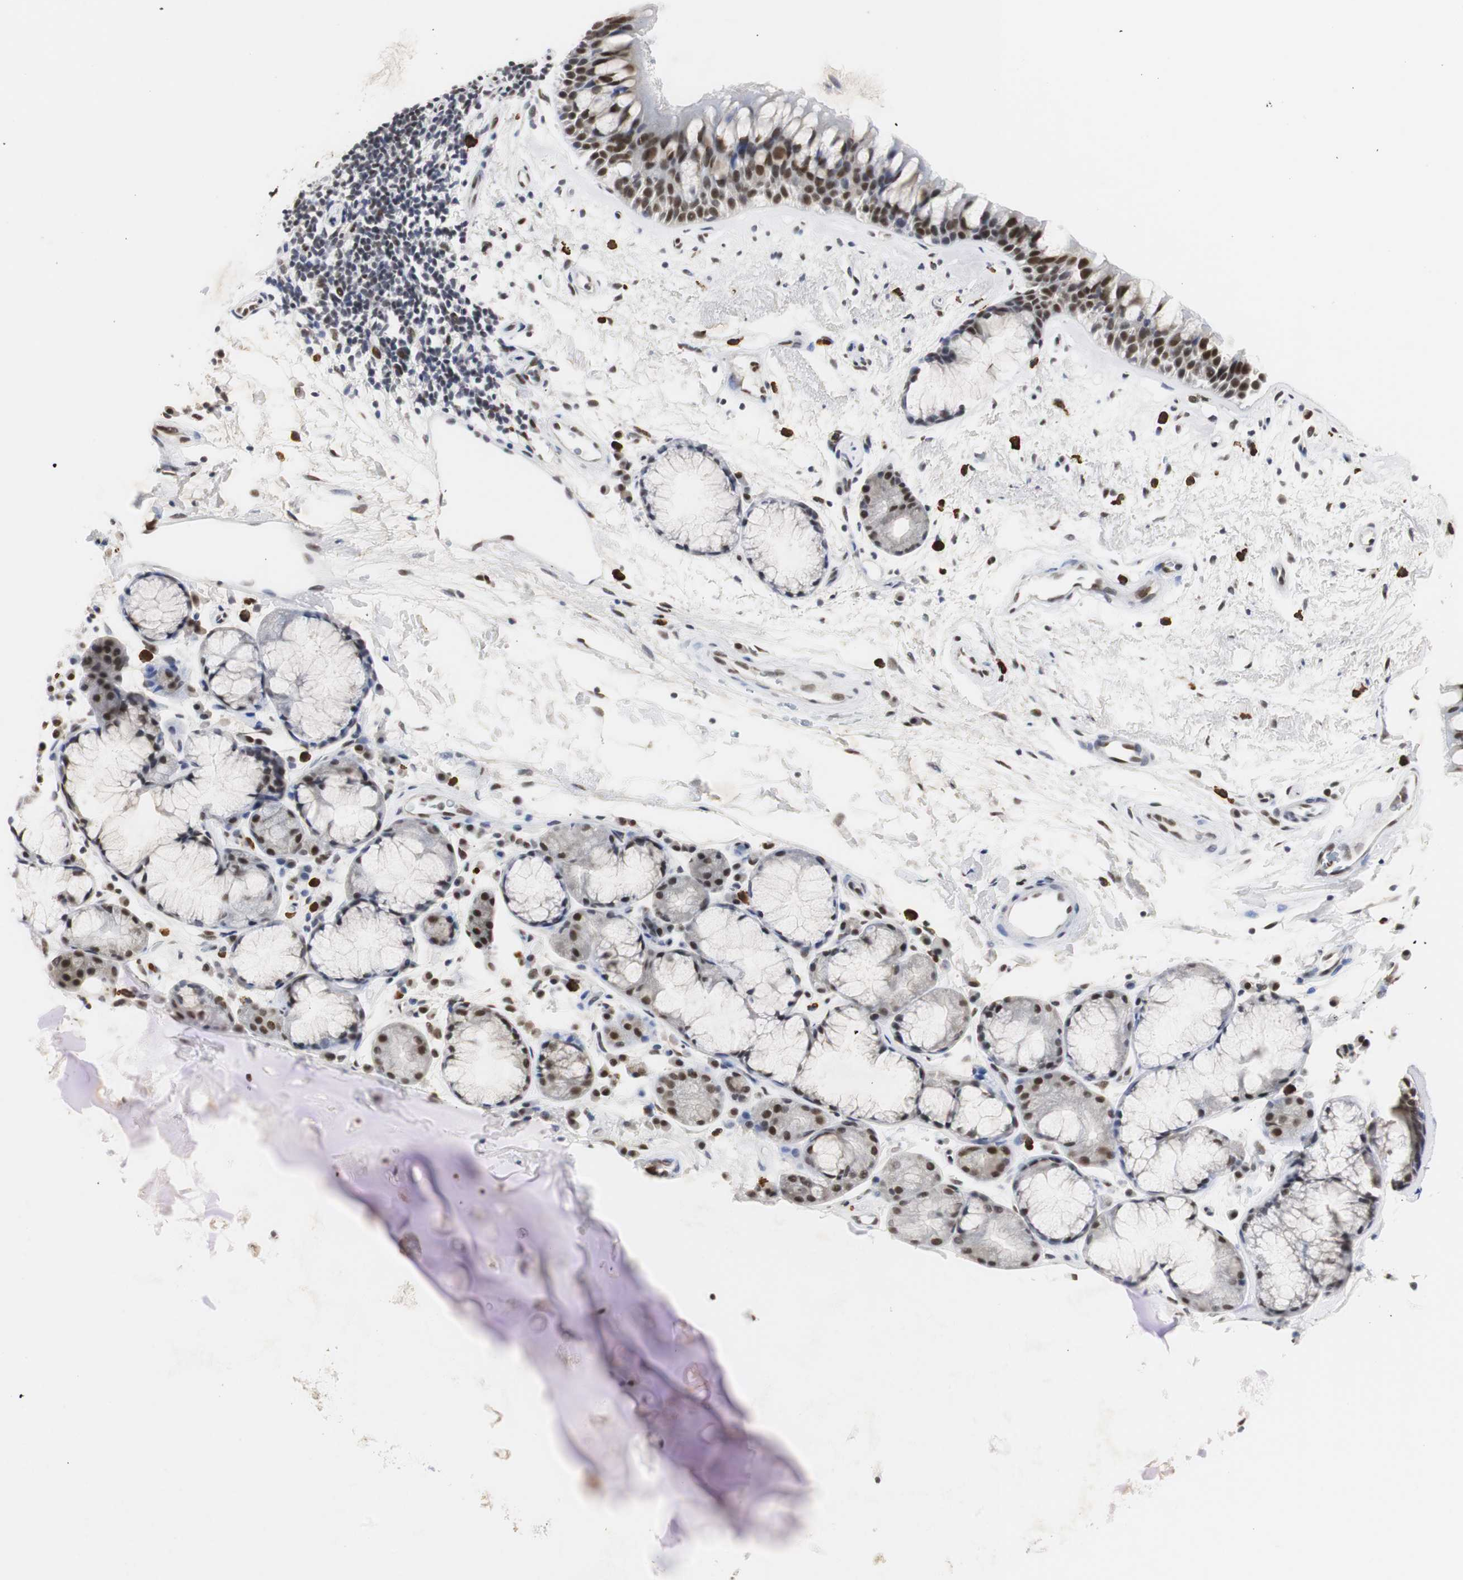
{"staining": {"intensity": "strong", "quantity": ">75%", "location": "nuclear"}, "tissue": "bronchus", "cell_type": "Respiratory epithelial cells", "image_type": "normal", "snomed": [{"axis": "morphology", "description": "Normal tissue, NOS"}, {"axis": "topography", "description": "Bronchus"}], "caption": "The image demonstrates immunohistochemical staining of benign bronchus. There is strong nuclear expression is identified in approximately >75% of respiratory epithelial cells.", "gene": "ZFC3H1", "patient": {"sex": "female", "age": 54}}